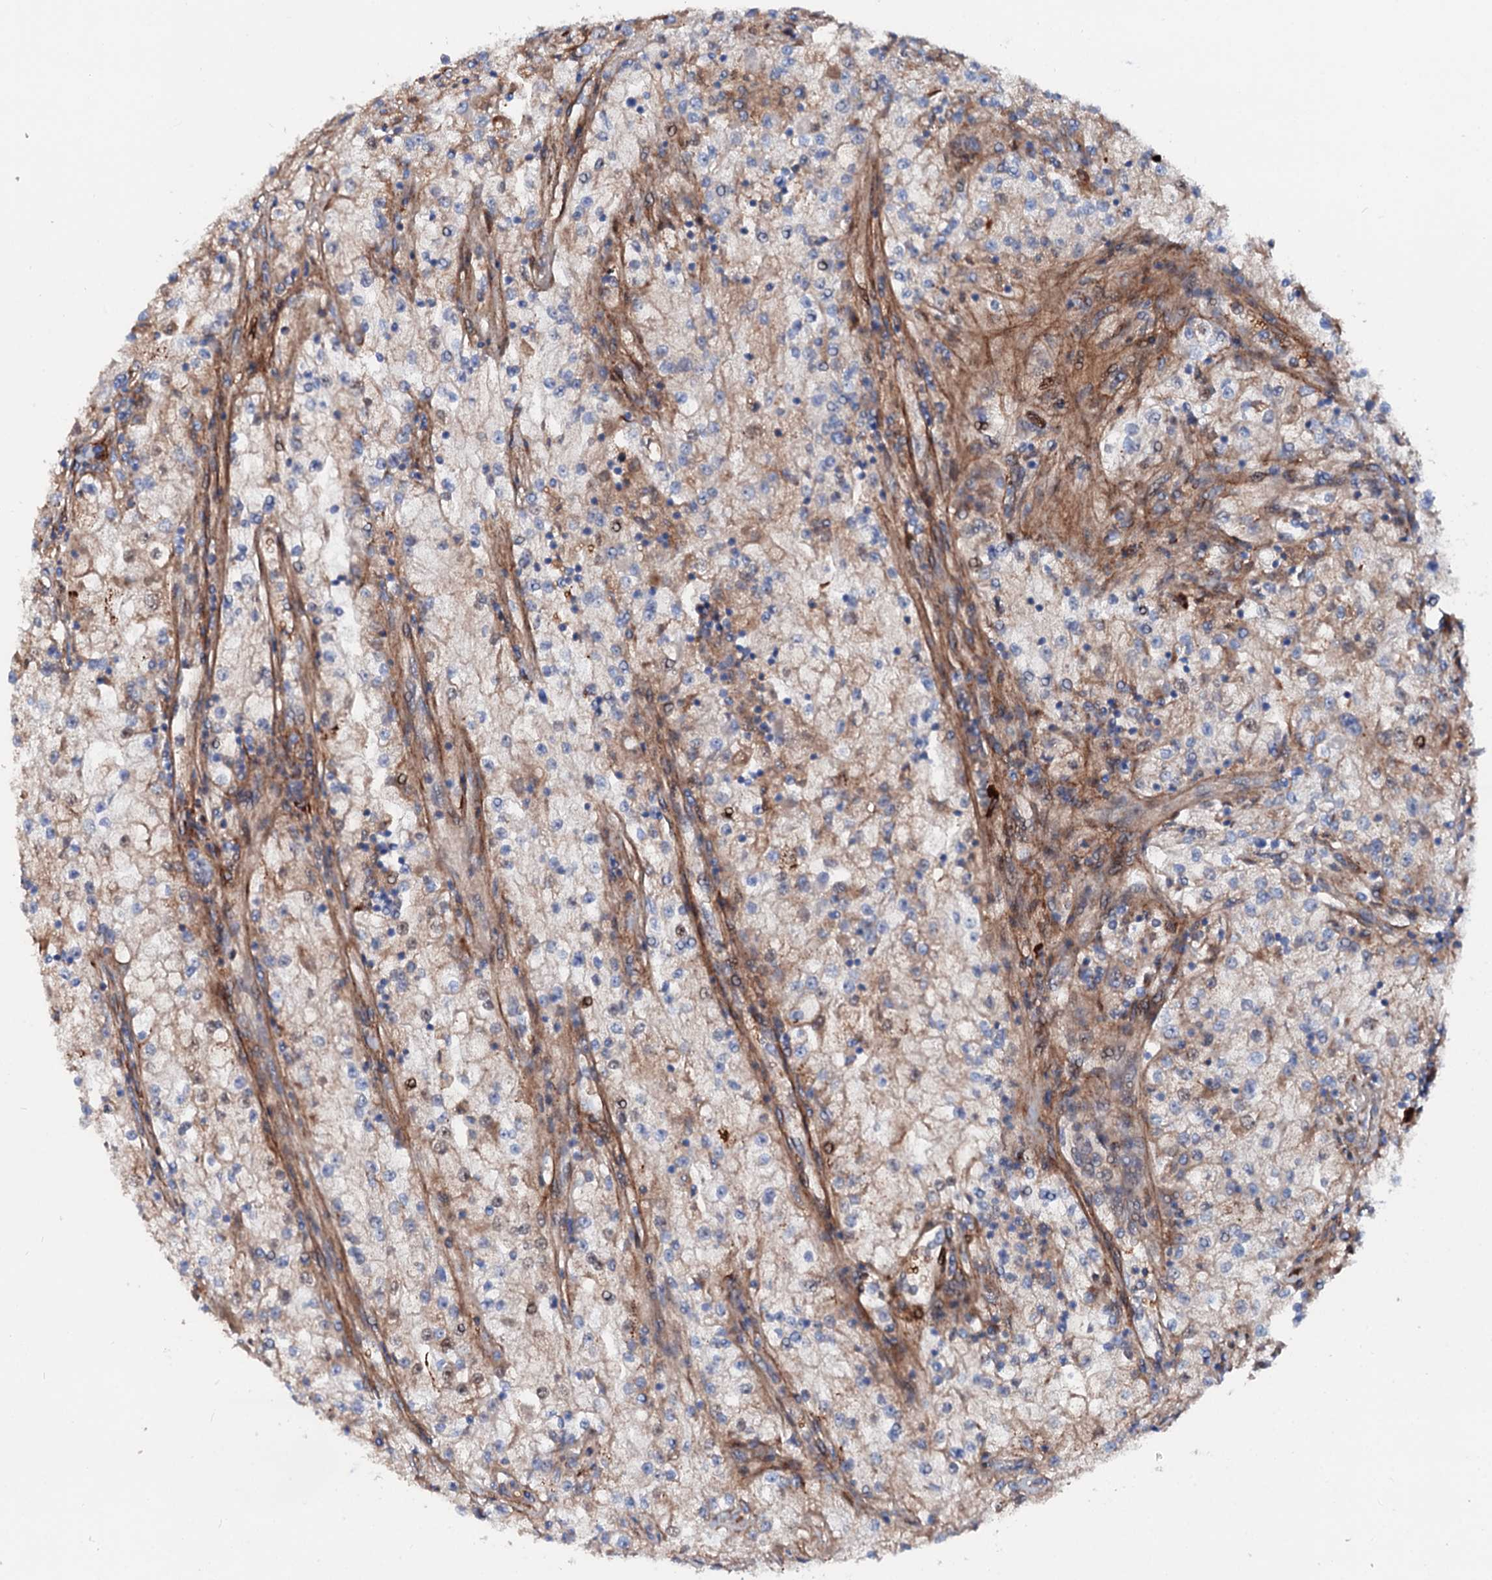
{"staining": {"intensity": "weak", "quantity": "<25%", "location": "cytoplasmic/membranous"}, "tissue": "renal cancer", "cell_type": "Tumor cells", "image_type": "cancer", "snomed": [{"axis": "morphology", "description": "Adenocarcinoma, NOS"}, {"axis": "topography", "description": "Kidney"}], "caption": "Tumor cells are negative for protein expression in human renal adenocarcinoma.", "gene": "SLC10A7", "patient": {"sex": "female", "age": 52}}